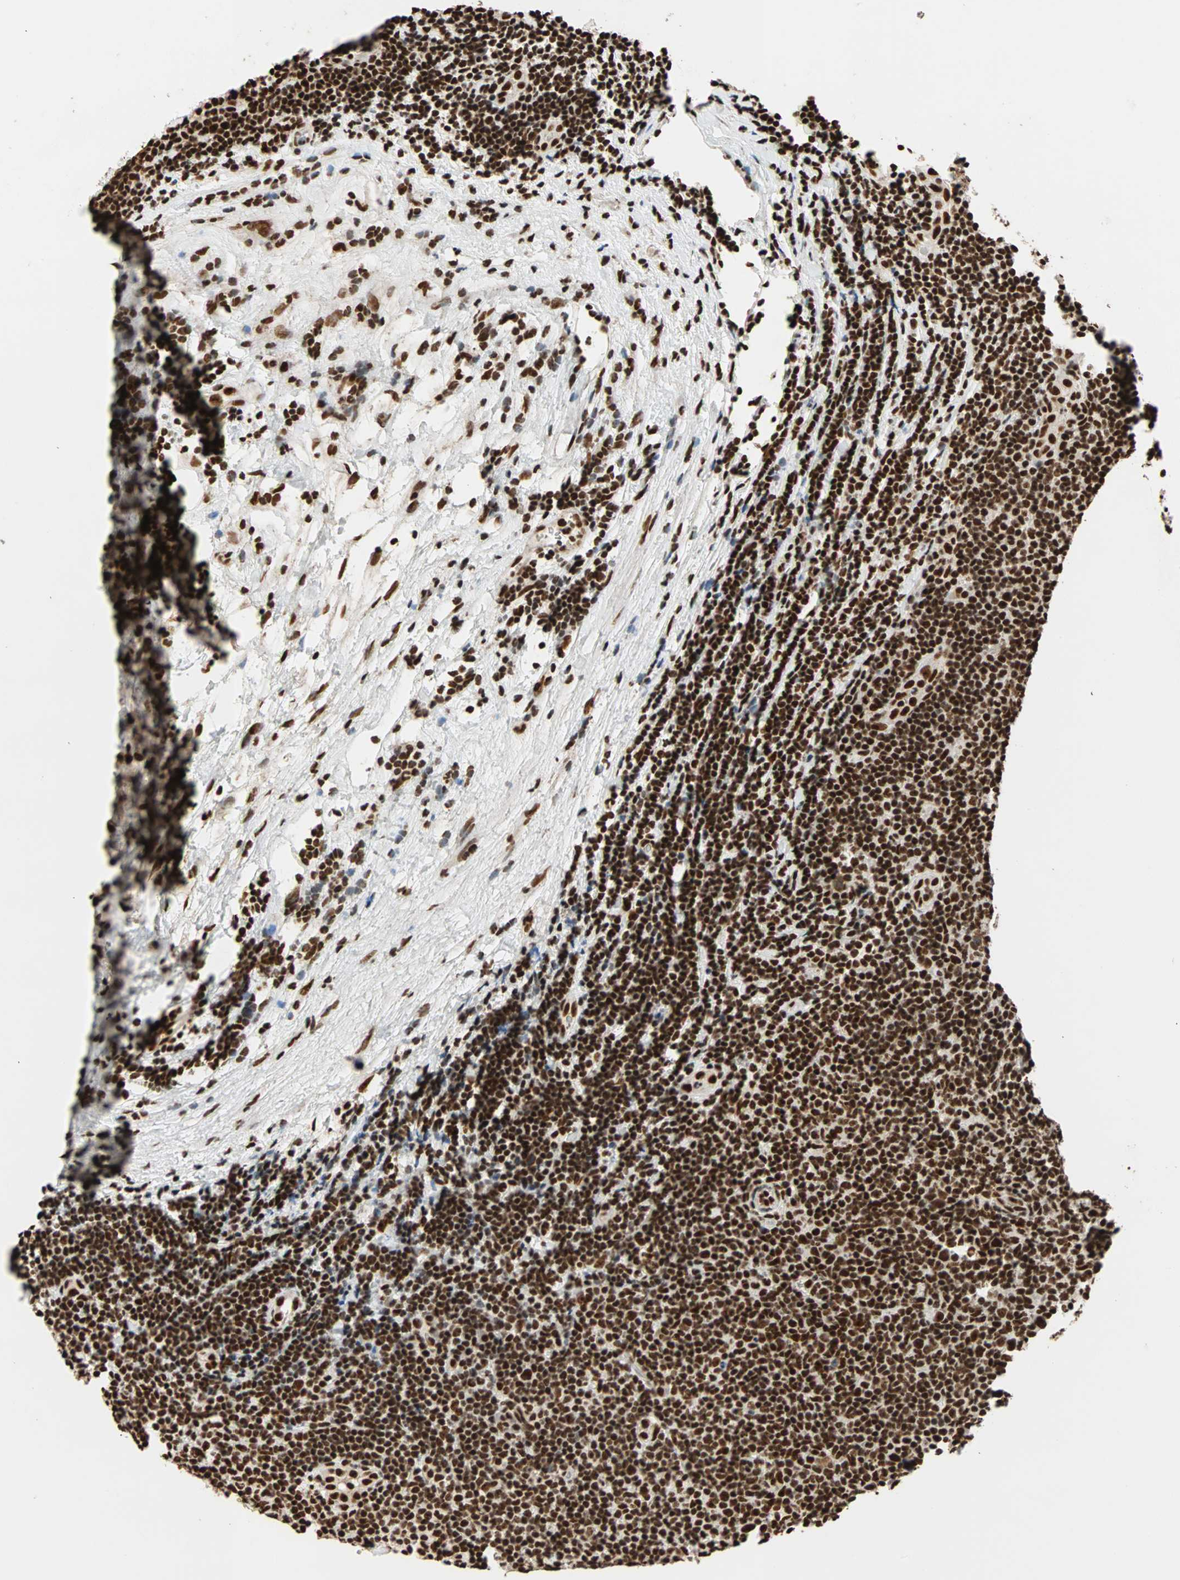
{"staining": {"intensity": "strong", "quantity": ">75%", "location": "nuclear"}, "tissue": "lymphoma", "cell_type": "Tumor cells", "image_type": "cancer", "snomed": [{"axis": "morphology", "description": "Malignant lymphoma, non-Hodgkin's type, Low grade"}, {"axis": "topography", "description": "Lymph node"}], "caption": "This is an image of immunohistochemistry (IHC) staining of low-grade malignant lymphoma, non-Hodgkin's type, which shows strong staining in the nuclear of tumor cells.", "gene": "ILF2", "patient": {"sex": "male", "age": 83}}